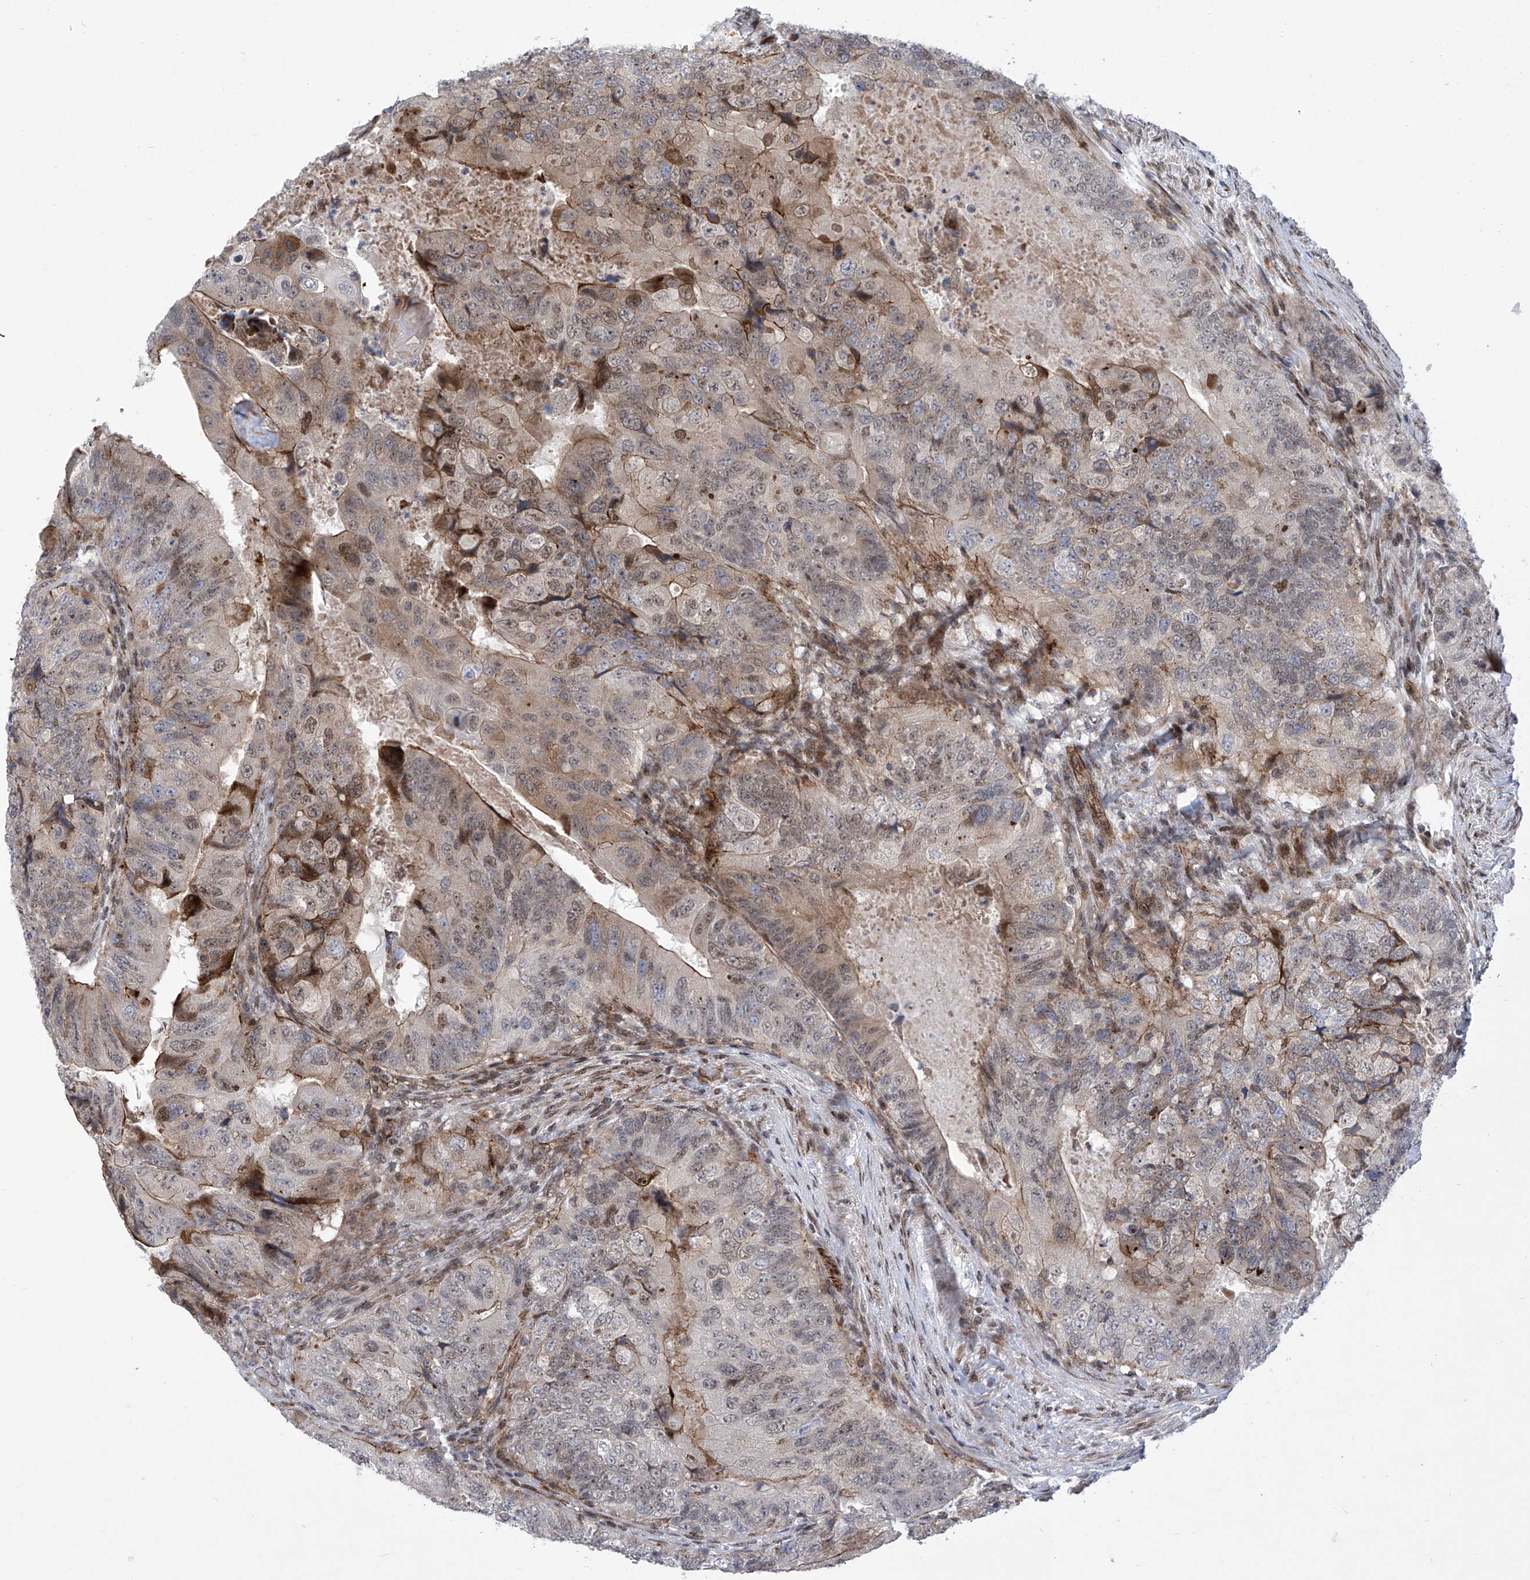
{"staining": {"intensity": "moderate", "quantity": "25%-75%", "location": "cytoplasmic/membranous,nuclear"}, "tissue": "colorectal cancer", "cell_type": "Tumor cells", "image_type": "cancer", "snomed": [{"axis": "morphology", "description": "Adenocarcinoma, NOS"}, {"axis": "topography", "description": "Rectum"}], "caption": "Immunohistochemical staining of human colorectal cancer (adenocarcinoma) reveals moderate cytoplasmic/membranous and nuclear protein staining in about 25%-75% of tumor cells.", "gene": "CEP290", "patient": {"sex": "male", "age": 63}}